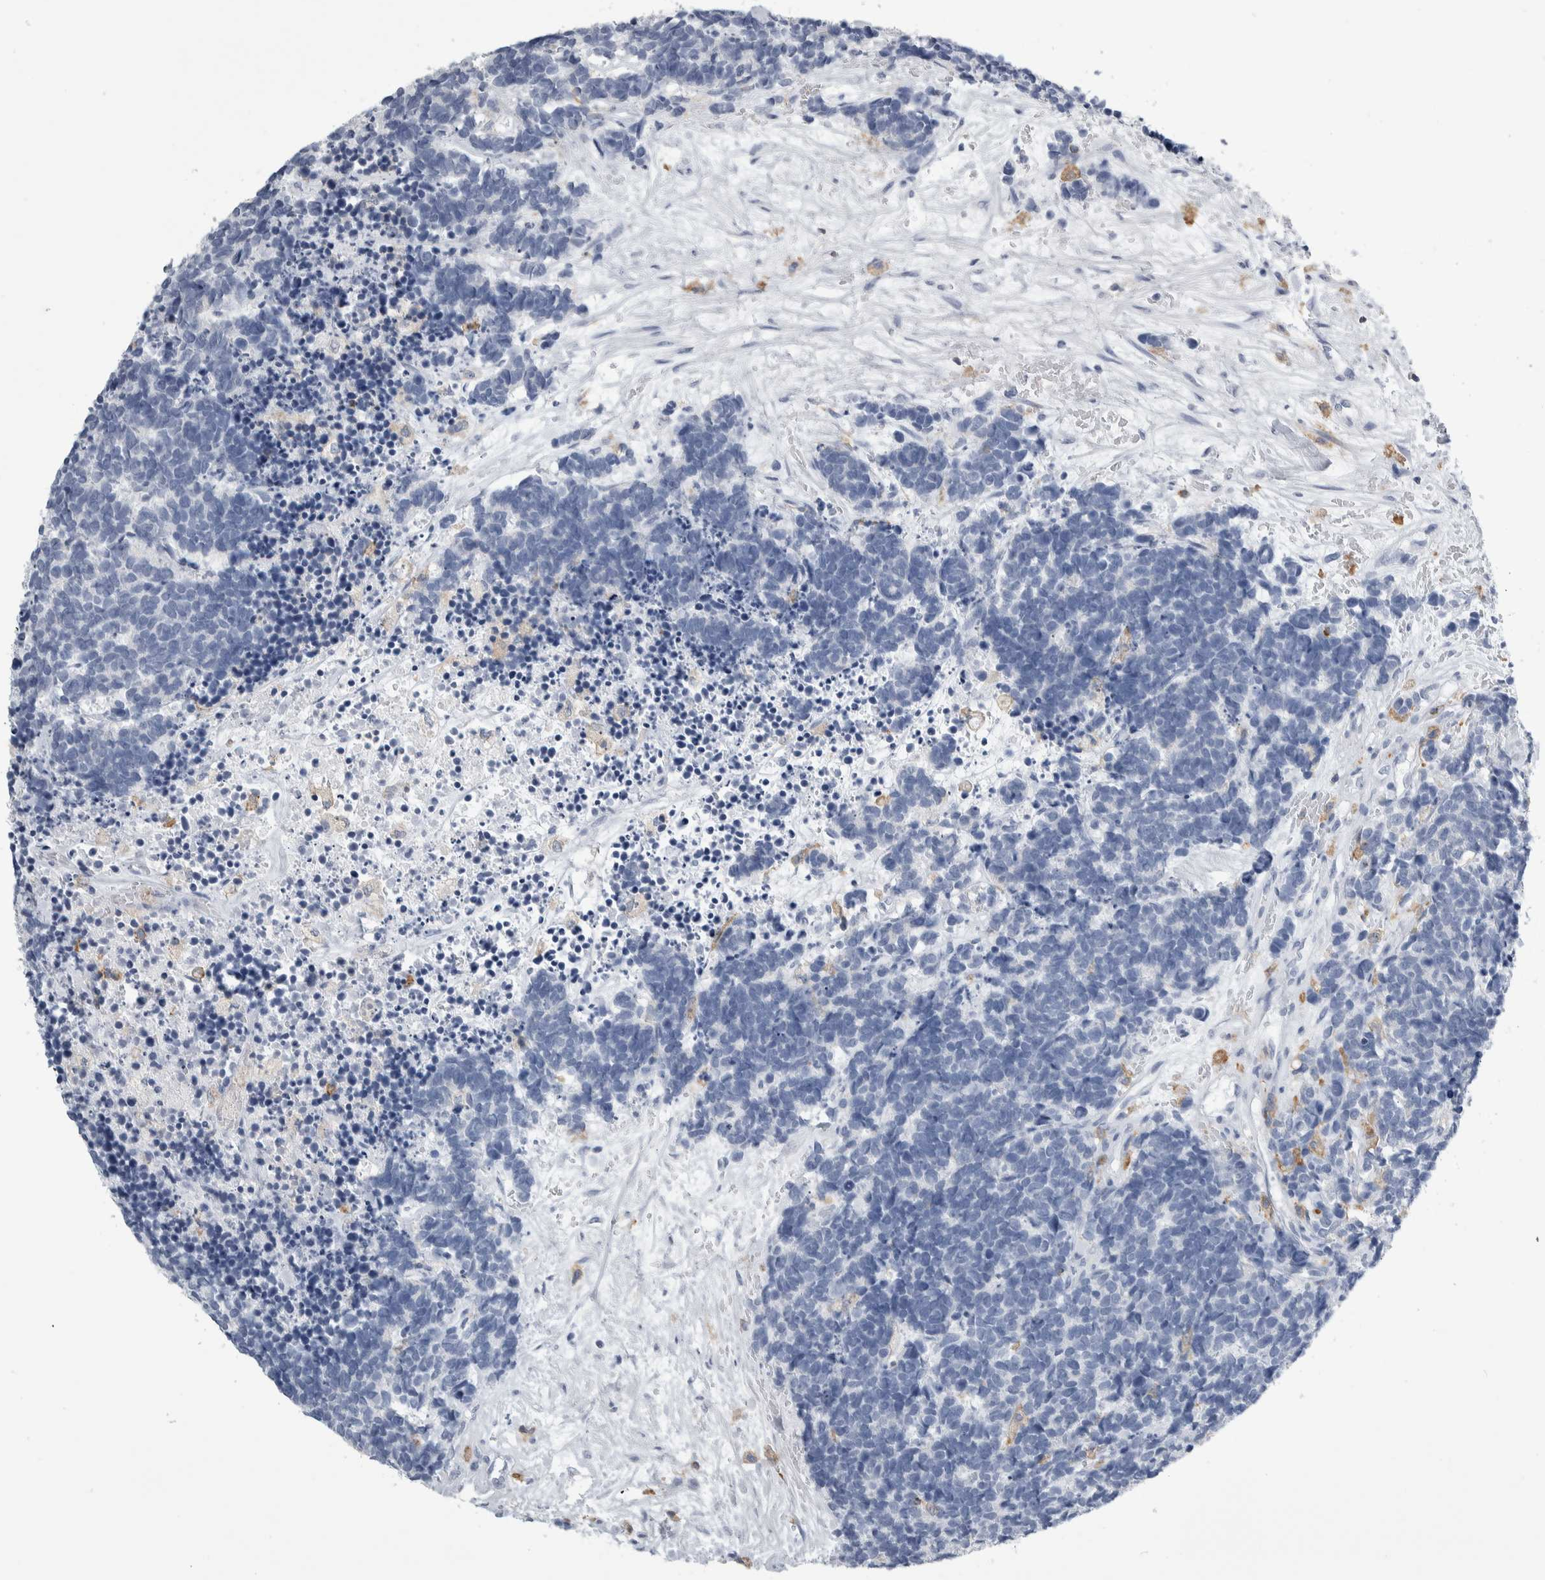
{"staining": {"intensity": "negative", "quantity": "none", "location": "none"}, "tissue": "carcinoid", "cell_type": "Tumor cells", "image_type": "cancer", "snomed": [{"axis": "morphology", "description": "Carcinoma, NOS"}, {"axis": "morphology", "description": "Carcinoid, malignant, NOS"}, {"axis": "topography", "description": "Urinary bladder"}], "caption": "Micrograph shows no protein positivity in tumor cells of carcinoma tissue.", "gene": "SKAP2", "patient": {"sex": "male", "age": 57}}